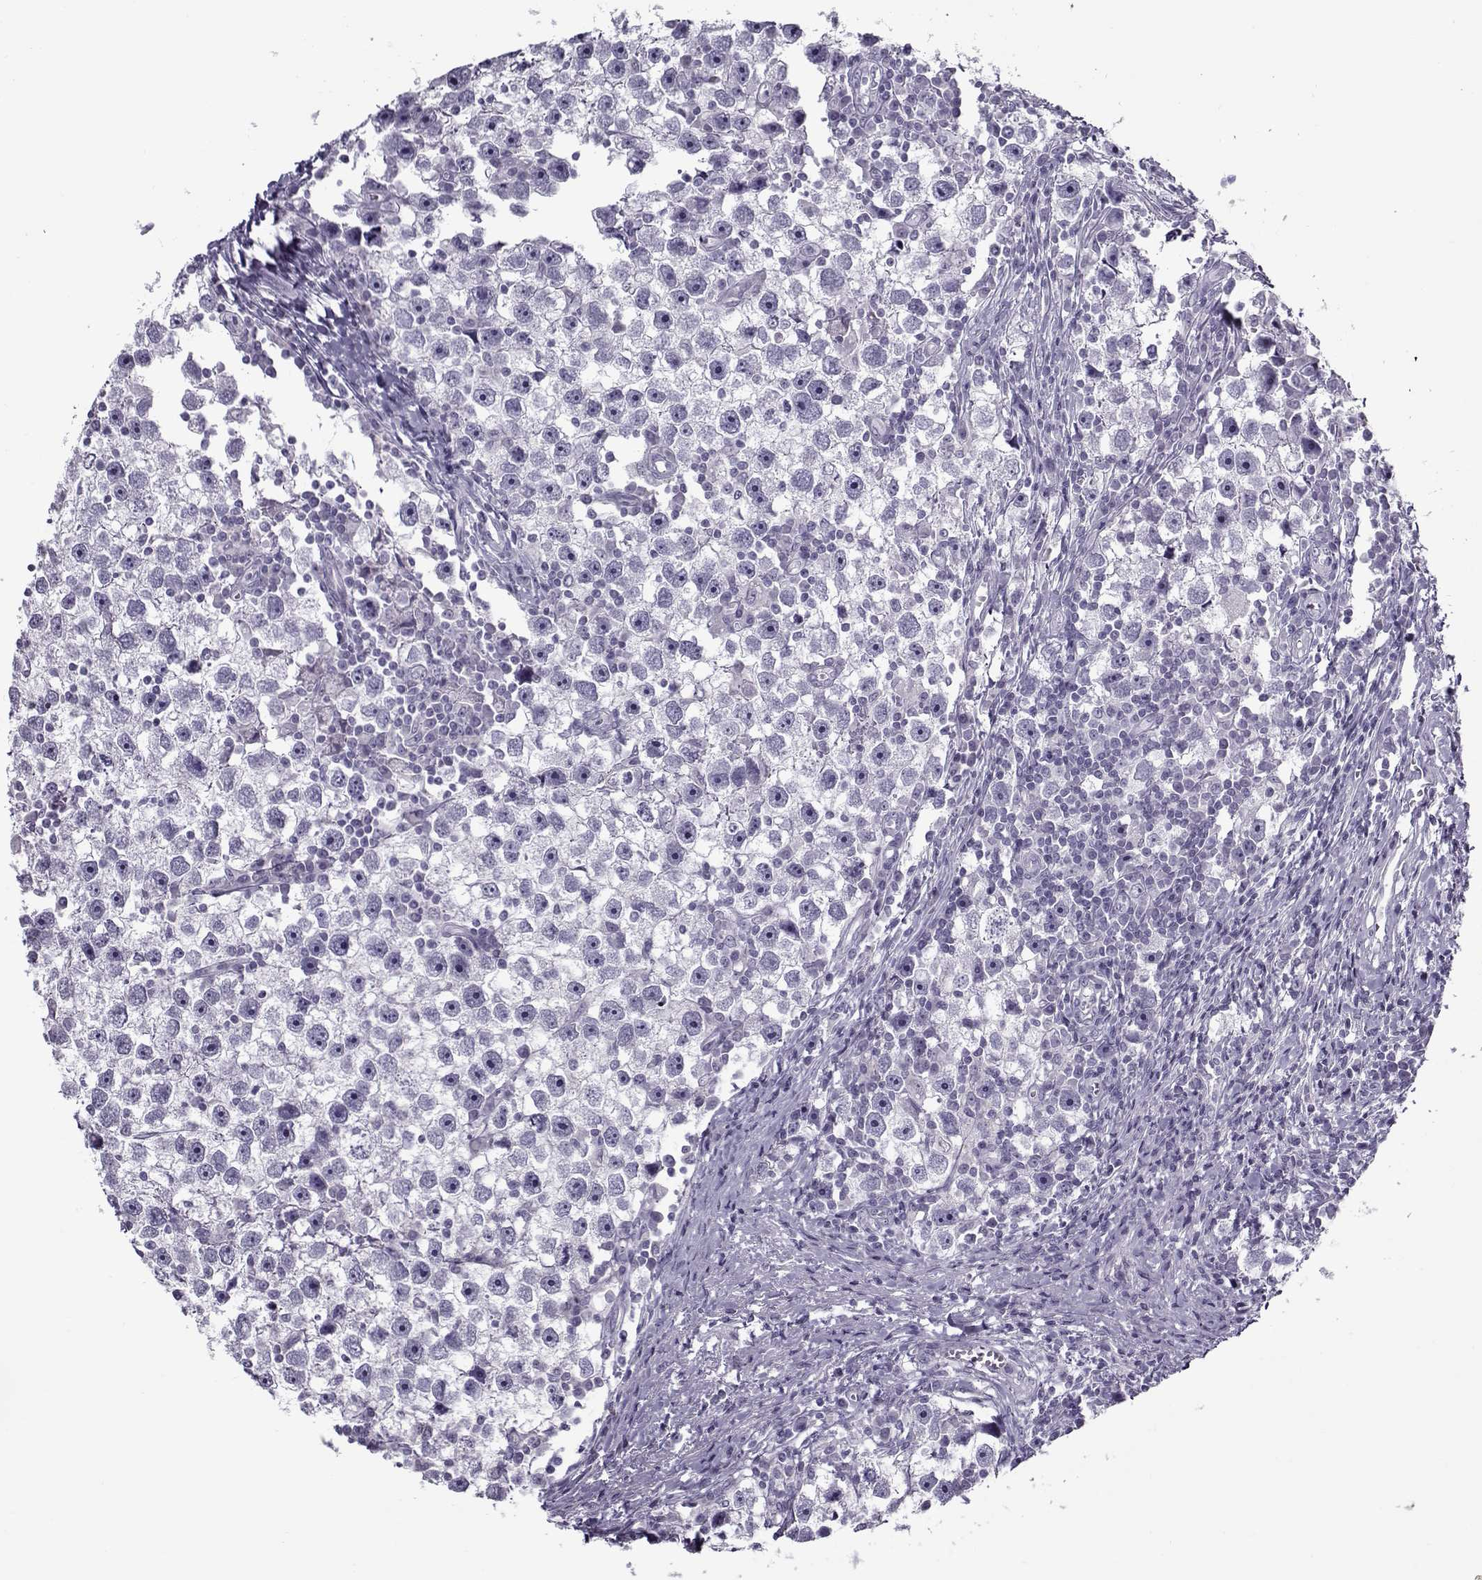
{"staining": {"intensity": "negative", "quantity": "none", "location": "none"}, "tissue": "testis cancer", "cell_type": "Tumor cells", "image_type": "cancer", "snomed": [{"axis": "morphology", "description": "Seminoma, NOS"}, {"axis": "topography", "description": "Testis"}], "caption": "Image shows no significant protein positivity in tumor cells of testis seminoma. (Stains: DAB immunohistochemistry with hematoxylin counter stain, Microscopy: brightfield microscopy at high magnification).", "gene": "GAGE2A", "patient": {"sex": "male", "age": 30}}